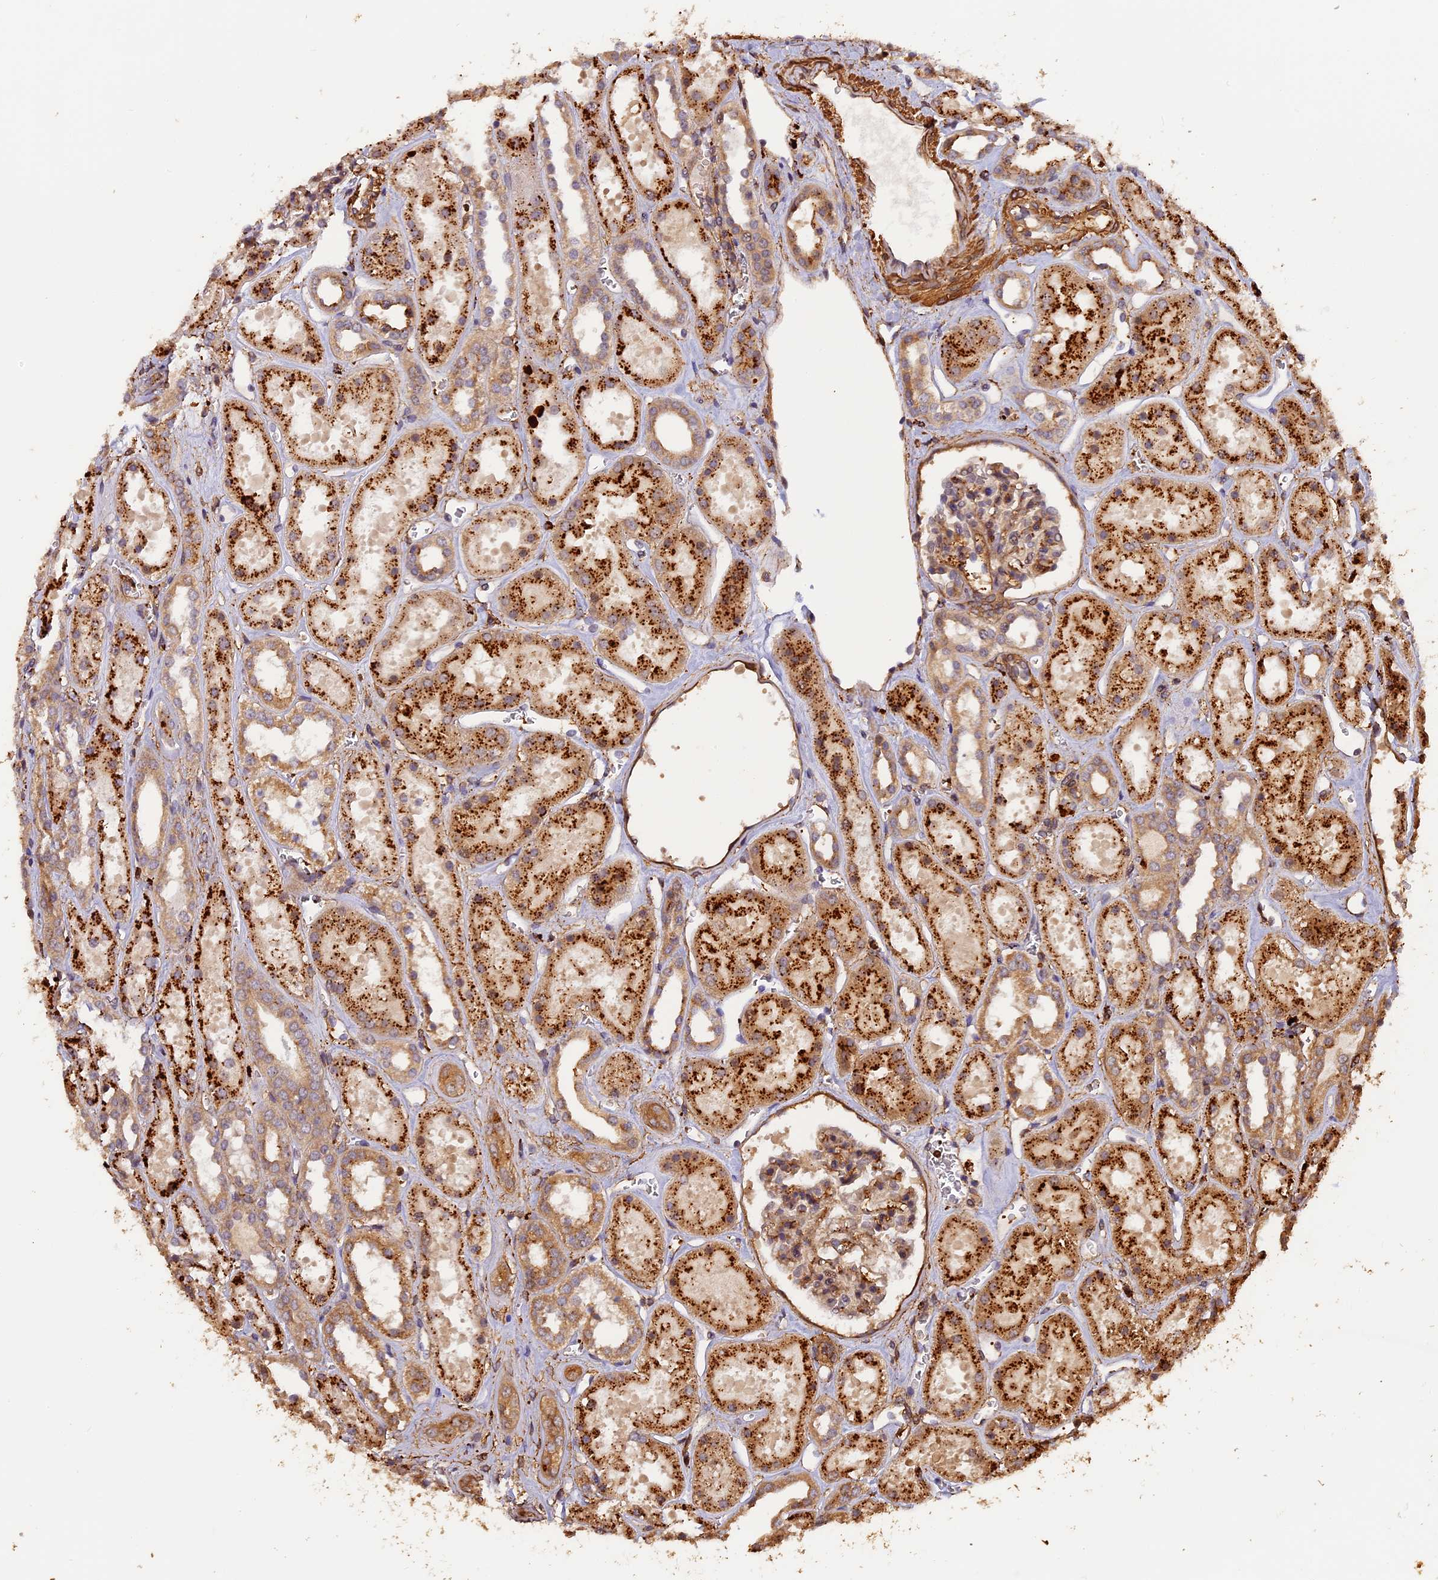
{"staining": {"intensity": "moderate", "quantity": ">75%", "location": "cytoplasmic/membranous"}, "tissue": "kidney", "cell_type": "Cells in glomeruli", "image_type": "normal", "snomed": [{"axis": "morphology", "description": "Normal tissue, NOS"}, {"axis": "topography", "description": "Kidney"}], "caption": "High-power microscopy captured an immunohistochemistry (IHC) image of benign kidney, revealing moderate cytoplasmic/membranous expression in about >75% of cells in glomeruli.", "gene": "MMP15", "patient": {"sex": "female", "age": 41}}